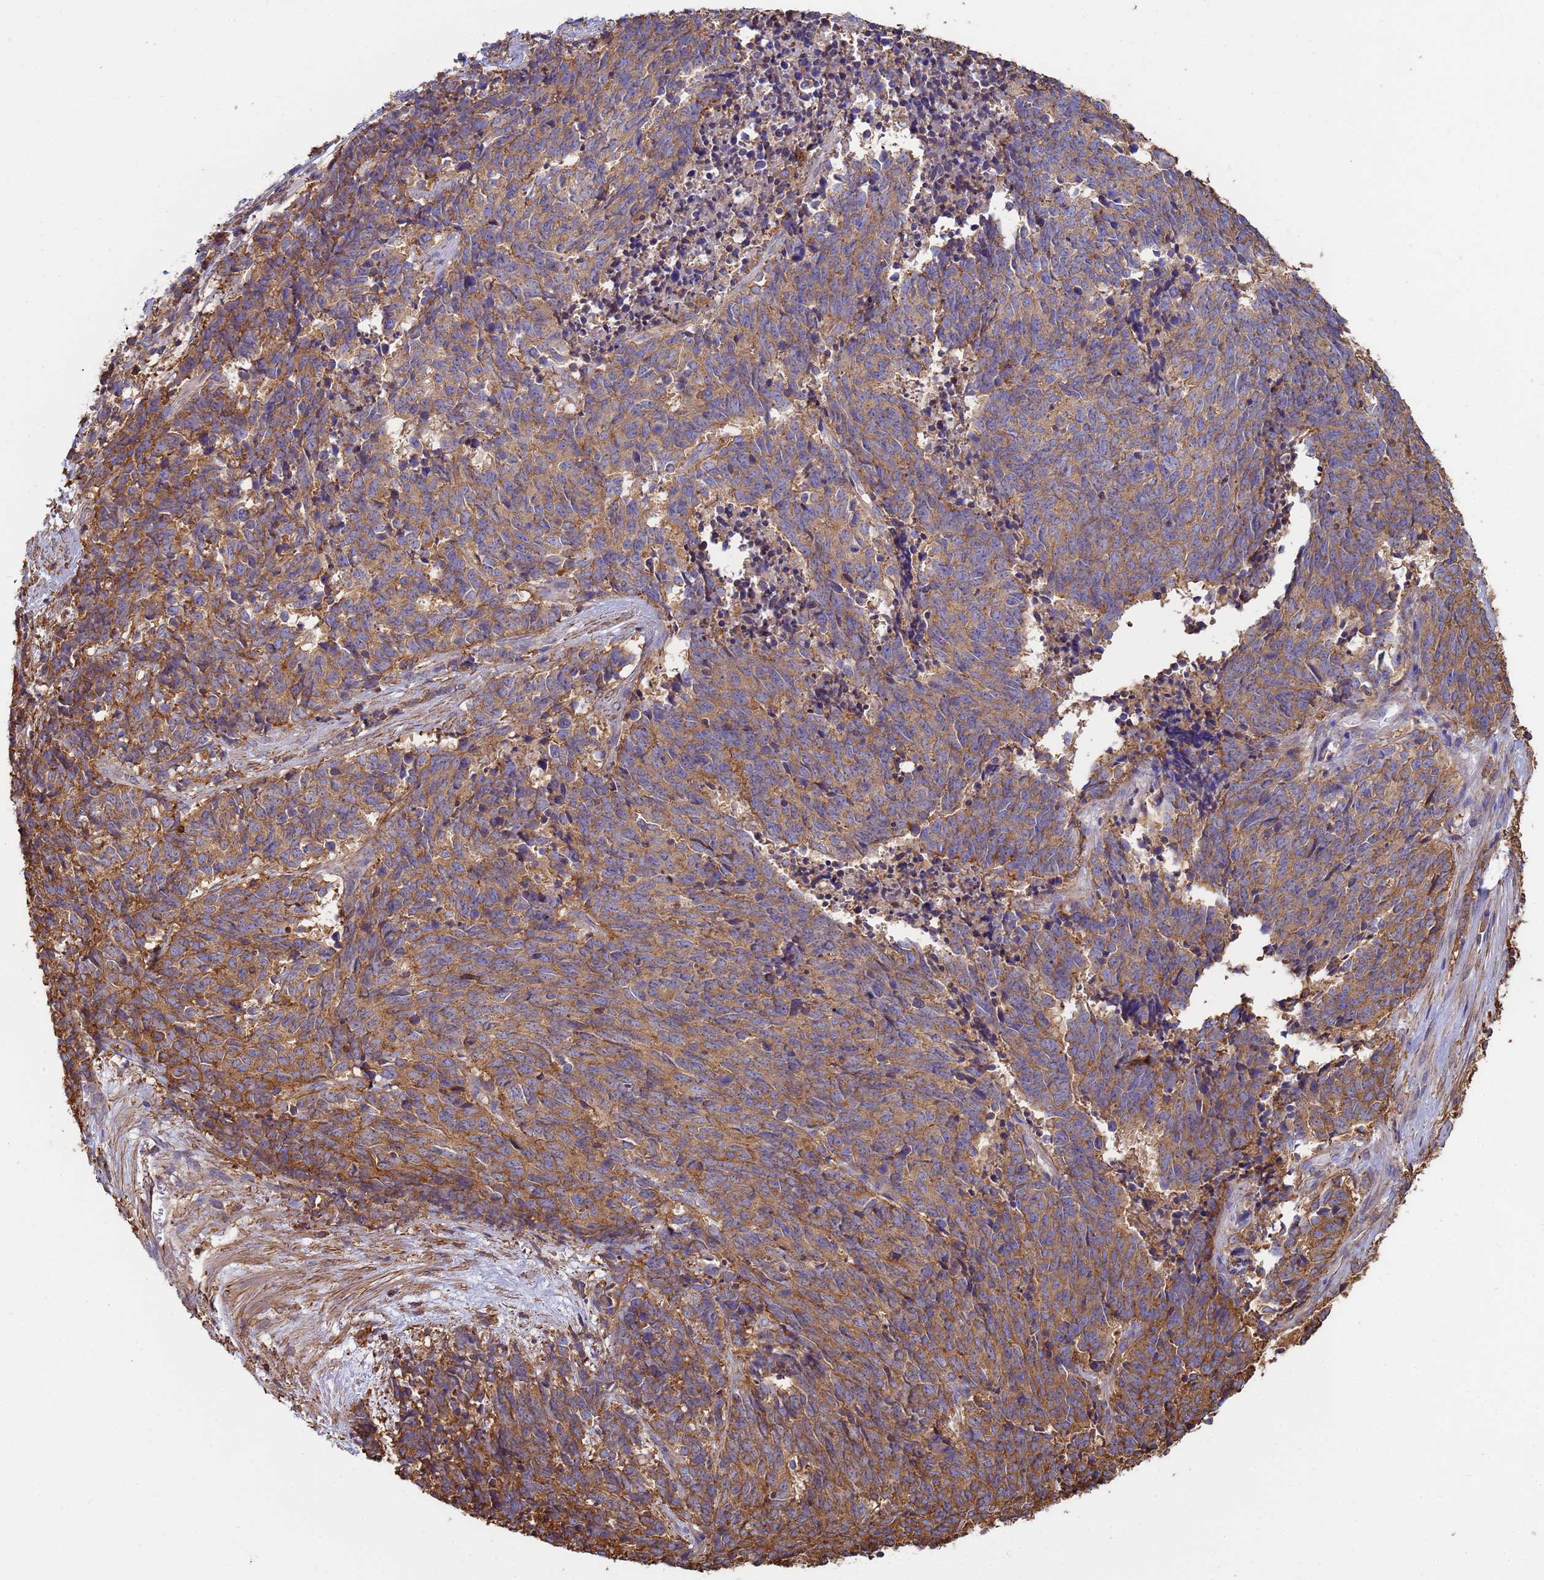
{"staining": {"intensity": "moderate", "quantity": ">75%", "location": "cytoplasmic/membranous"}, "tissue": "cervical cancer", "cell_type": "Tumor cells", "image_type": "cancer", "snomed": [{"axis": "morphology", "description": "Squamous cell carcinoma, NOS"}, {"axis": "topography", "description": "Cervix"}], "caption": "The immunohistochemical stain shows moderate cytoplasmic/membranous positivity in tumor cells of cervical cancer (squamous cell carcinoma) tissue.", "gene": "ZNG1B", "patient": {"sex": "female", "age": 29}}